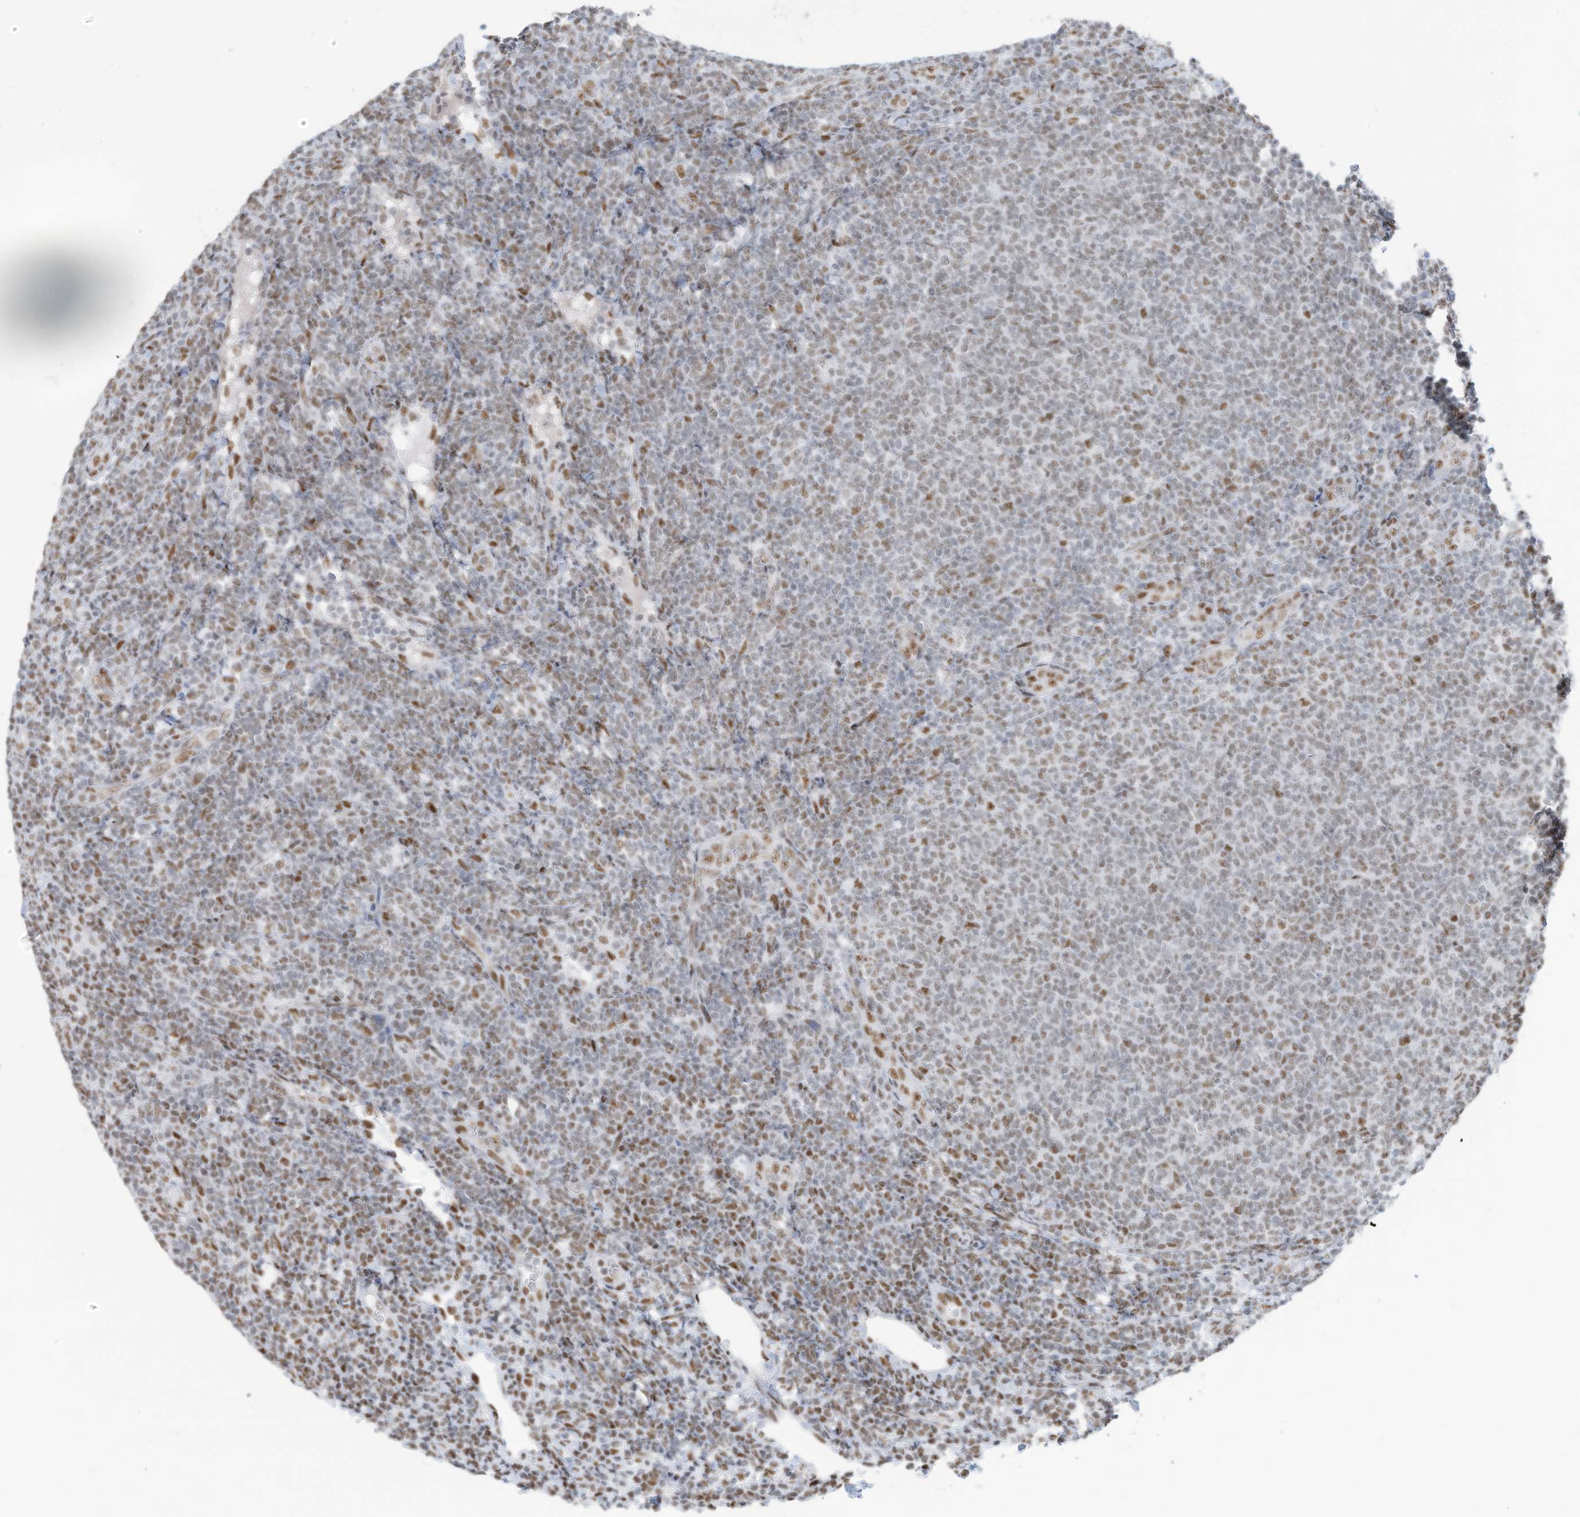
{"staining": {"intensity": "moderate", "quantity": "25%-75%", "location": "nuclear"}, "tissue": "lymphoma", "cell_type": "Tumor cells", "image_type": "cancer", "snomed": [{"axis": "morphology", "description": "Malignant lymphoma, non-Hodgkin's type, Low grade"}, {"axis": "topography", "description": "Lymph node"}], "caption": "An immunohistochemistry (IHC) photomicrograph of tumor tissue is shown. Protein staining in brown shows moderate nuclear positivity in low-grade malignant lymphoma, non-Hodgkin's type within tumor cells.", "gene": "SARNP", "patient": {"sex": "male", "age": 66}}